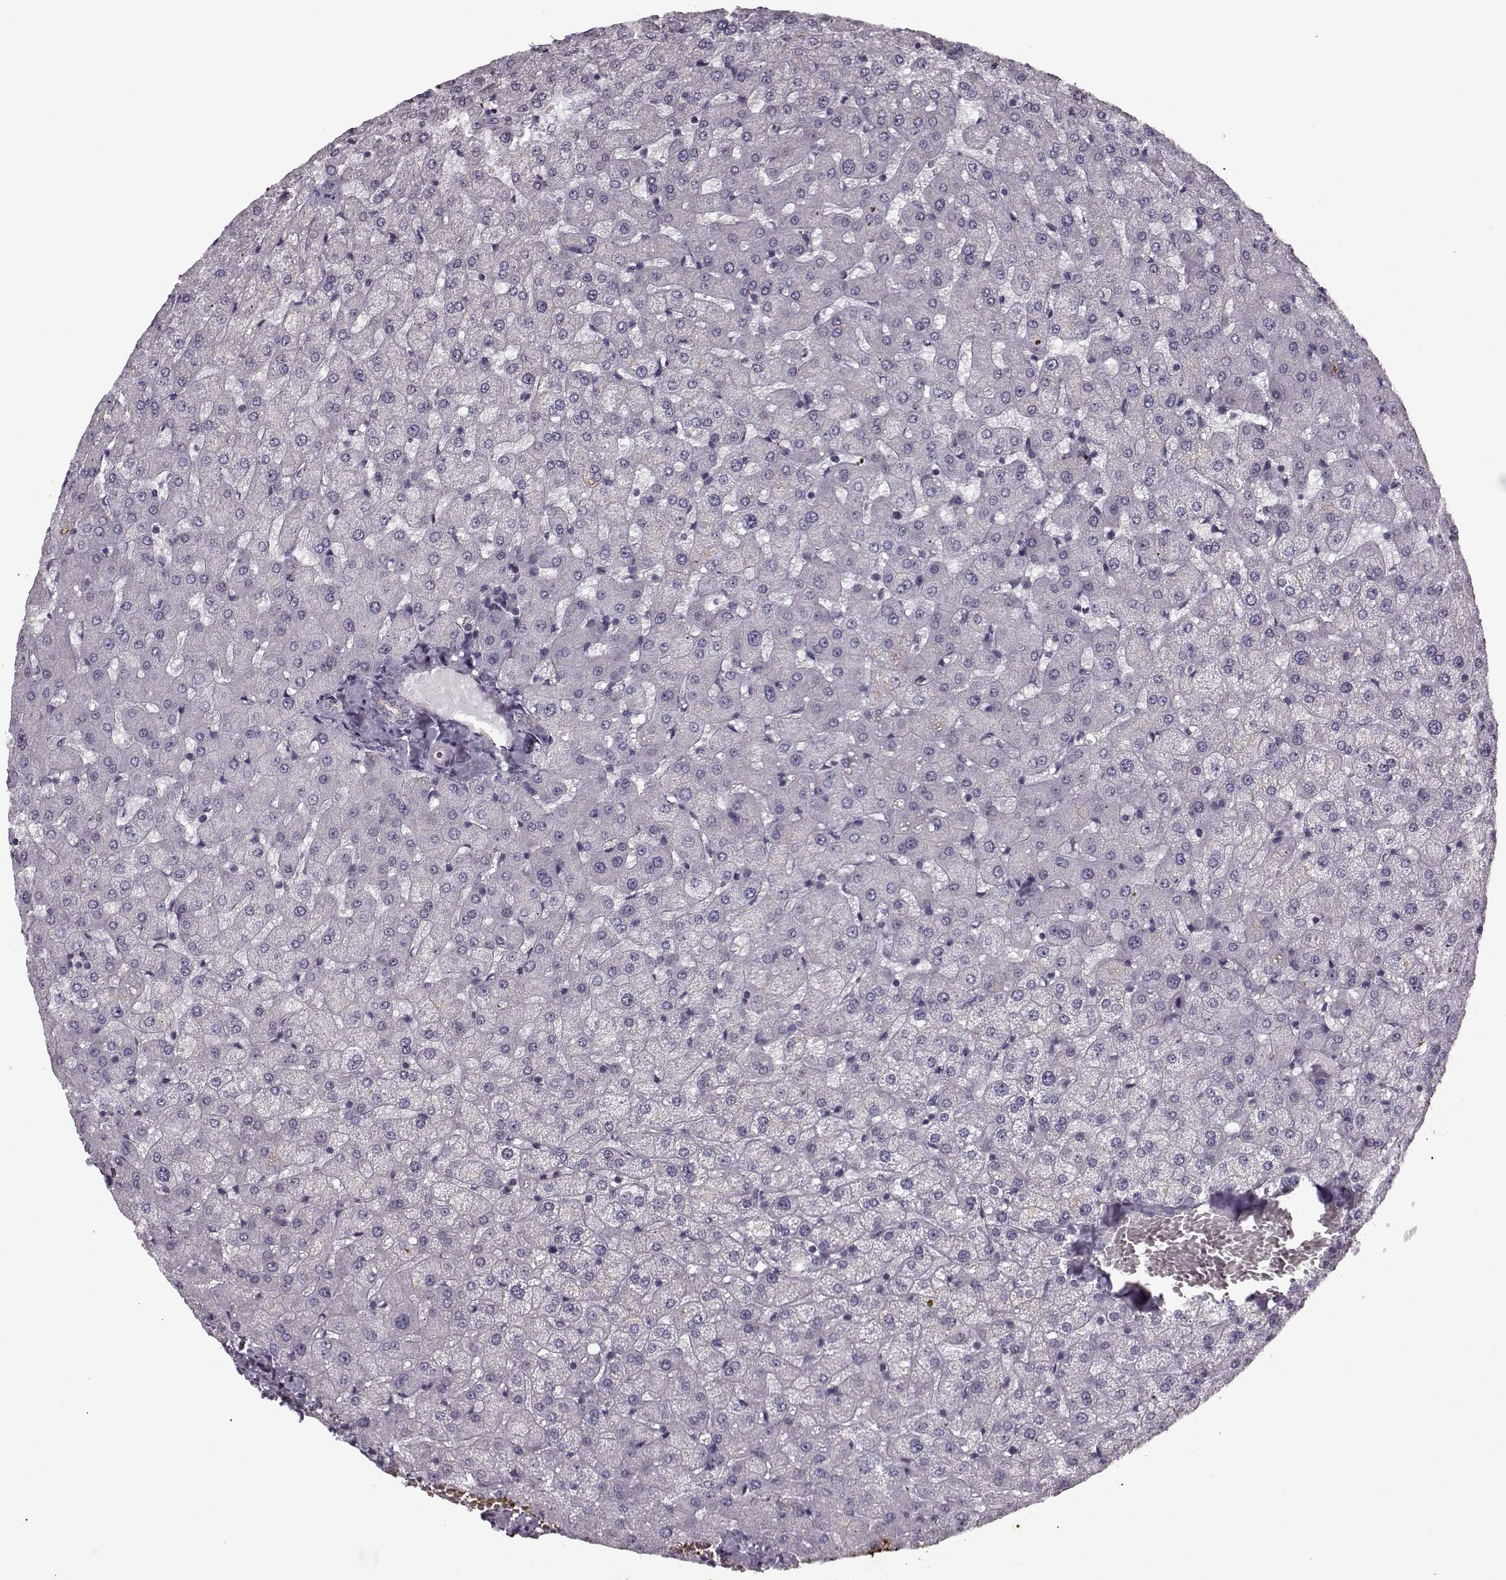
{"staining": {"intensity": "moderate", "quantity": ">75%", "location": "cytoplasmic/membranous"}, "tissue": "liver", "cell_type": "Cholangiocytes", "image_type": "normal", "snomed": [{"axis": "morphology", "description": "Normal tissue, NOS"}, {"axis": "topography", "description": "Liver"}], "caption": "Human liver stained for a protein (brown) demonstrates moderate cytoplasmic/membranous positive positivity in approximately >75% of cholangiocytes.", "gene": "KRT9", "patient": {"sex": "female", "age": 50}}